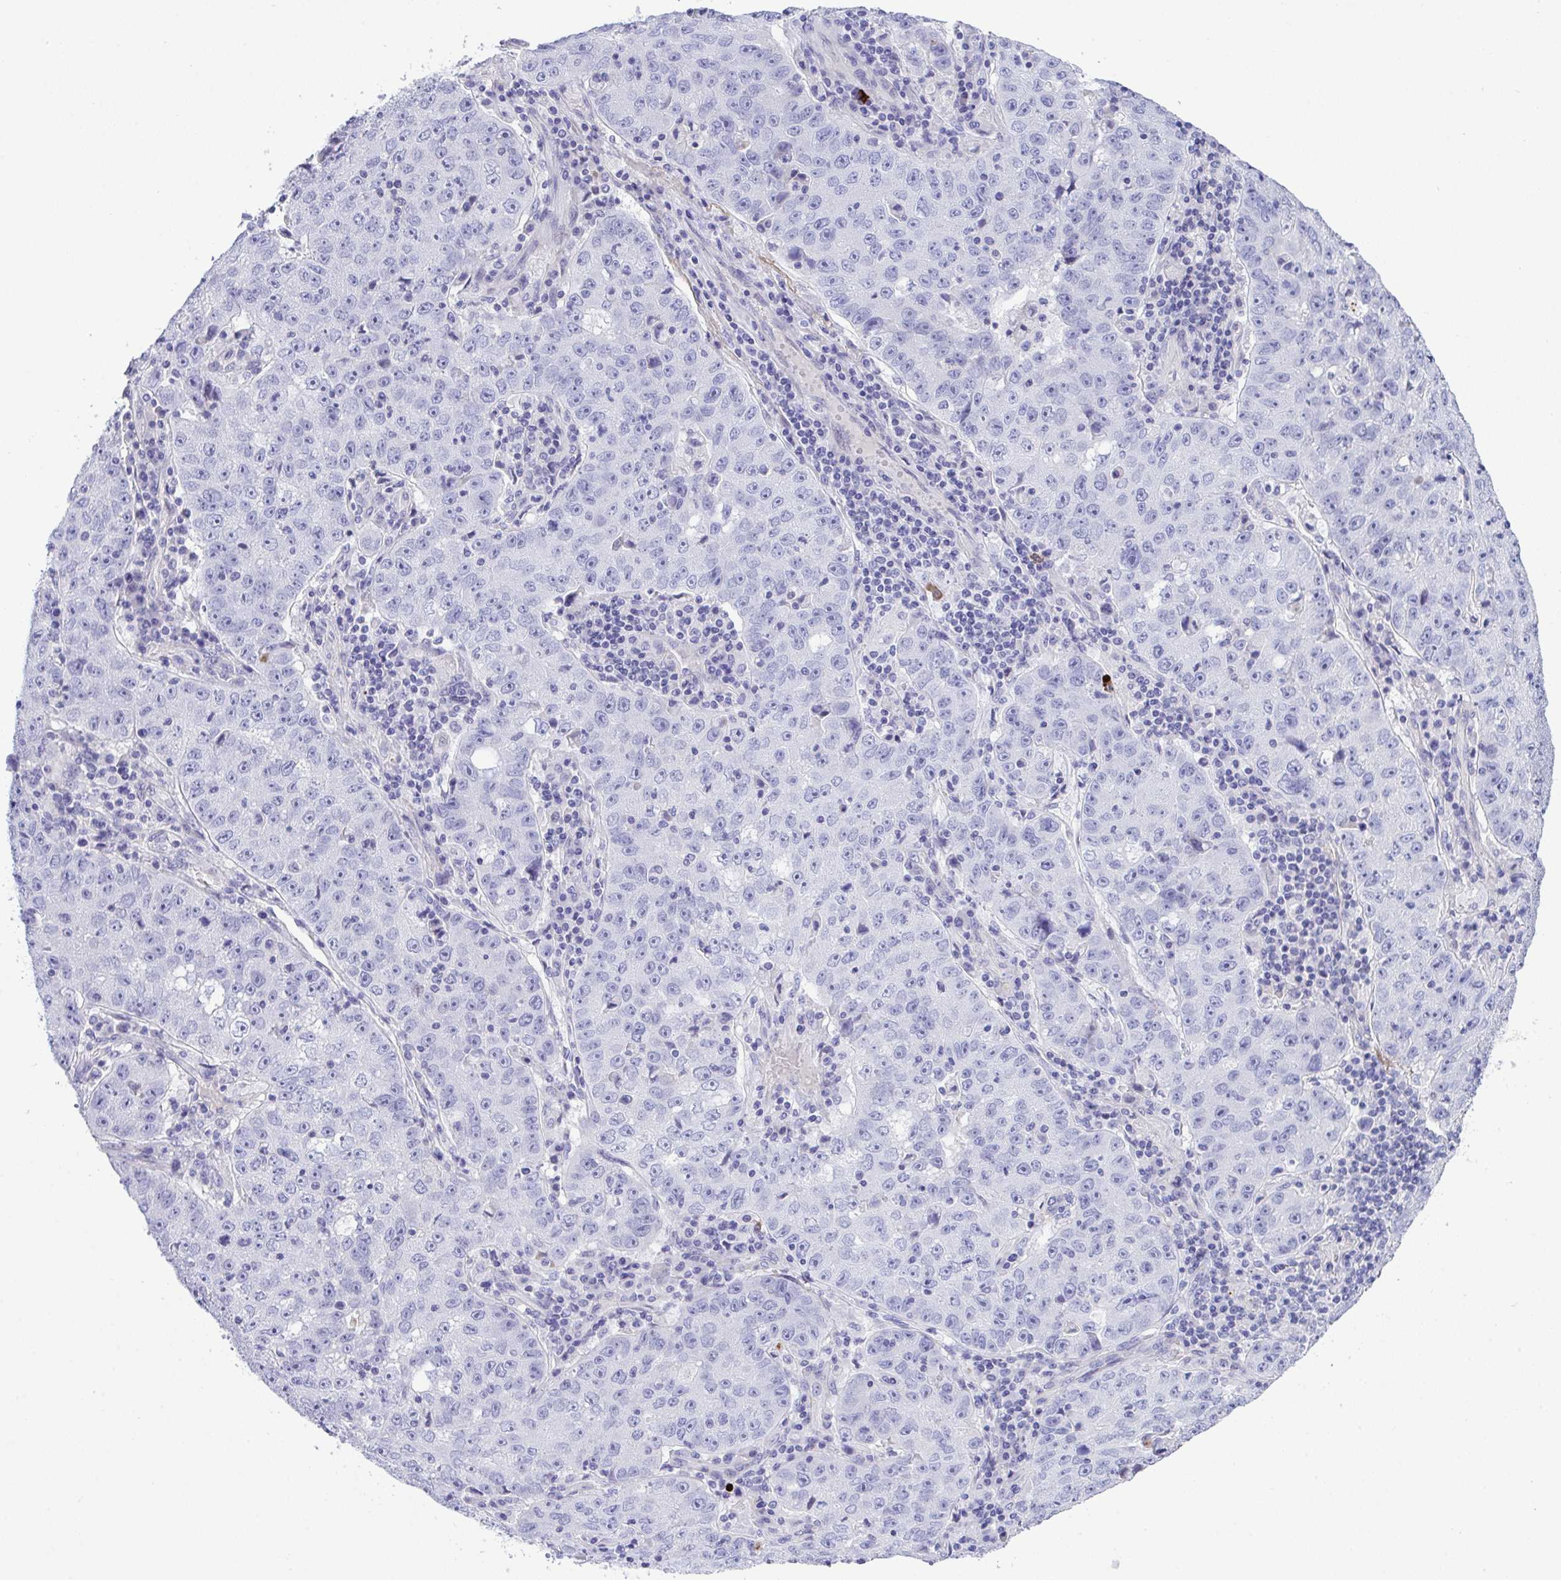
{"staining": {"intensity": "negative", "quantity": "none", "location": "none"}, "tissue": "lung cancer", "cell_type": "Tumor cells", "image_type": "cancer", "snomed": [{"axis": "morphology", "description": "Normal morphology"}, {"axis": "morphology", "description": "Adenocarcinoma, NOS"}, {"axis": "topography", "description": "Lymph node"}, {"axis": "topography", "description": "Lung"}], "caption": "Adenocarcinoma (lung) was stained to show a protein in brown. There is no significant positivity in tumor cells. (Stains: DAB IHC with hematoxylin counter stain, Microscopy: brightfield microscopy at high magnification).", "gene": "KMT2E", "patient": {"sex": "female", "age": 57}}